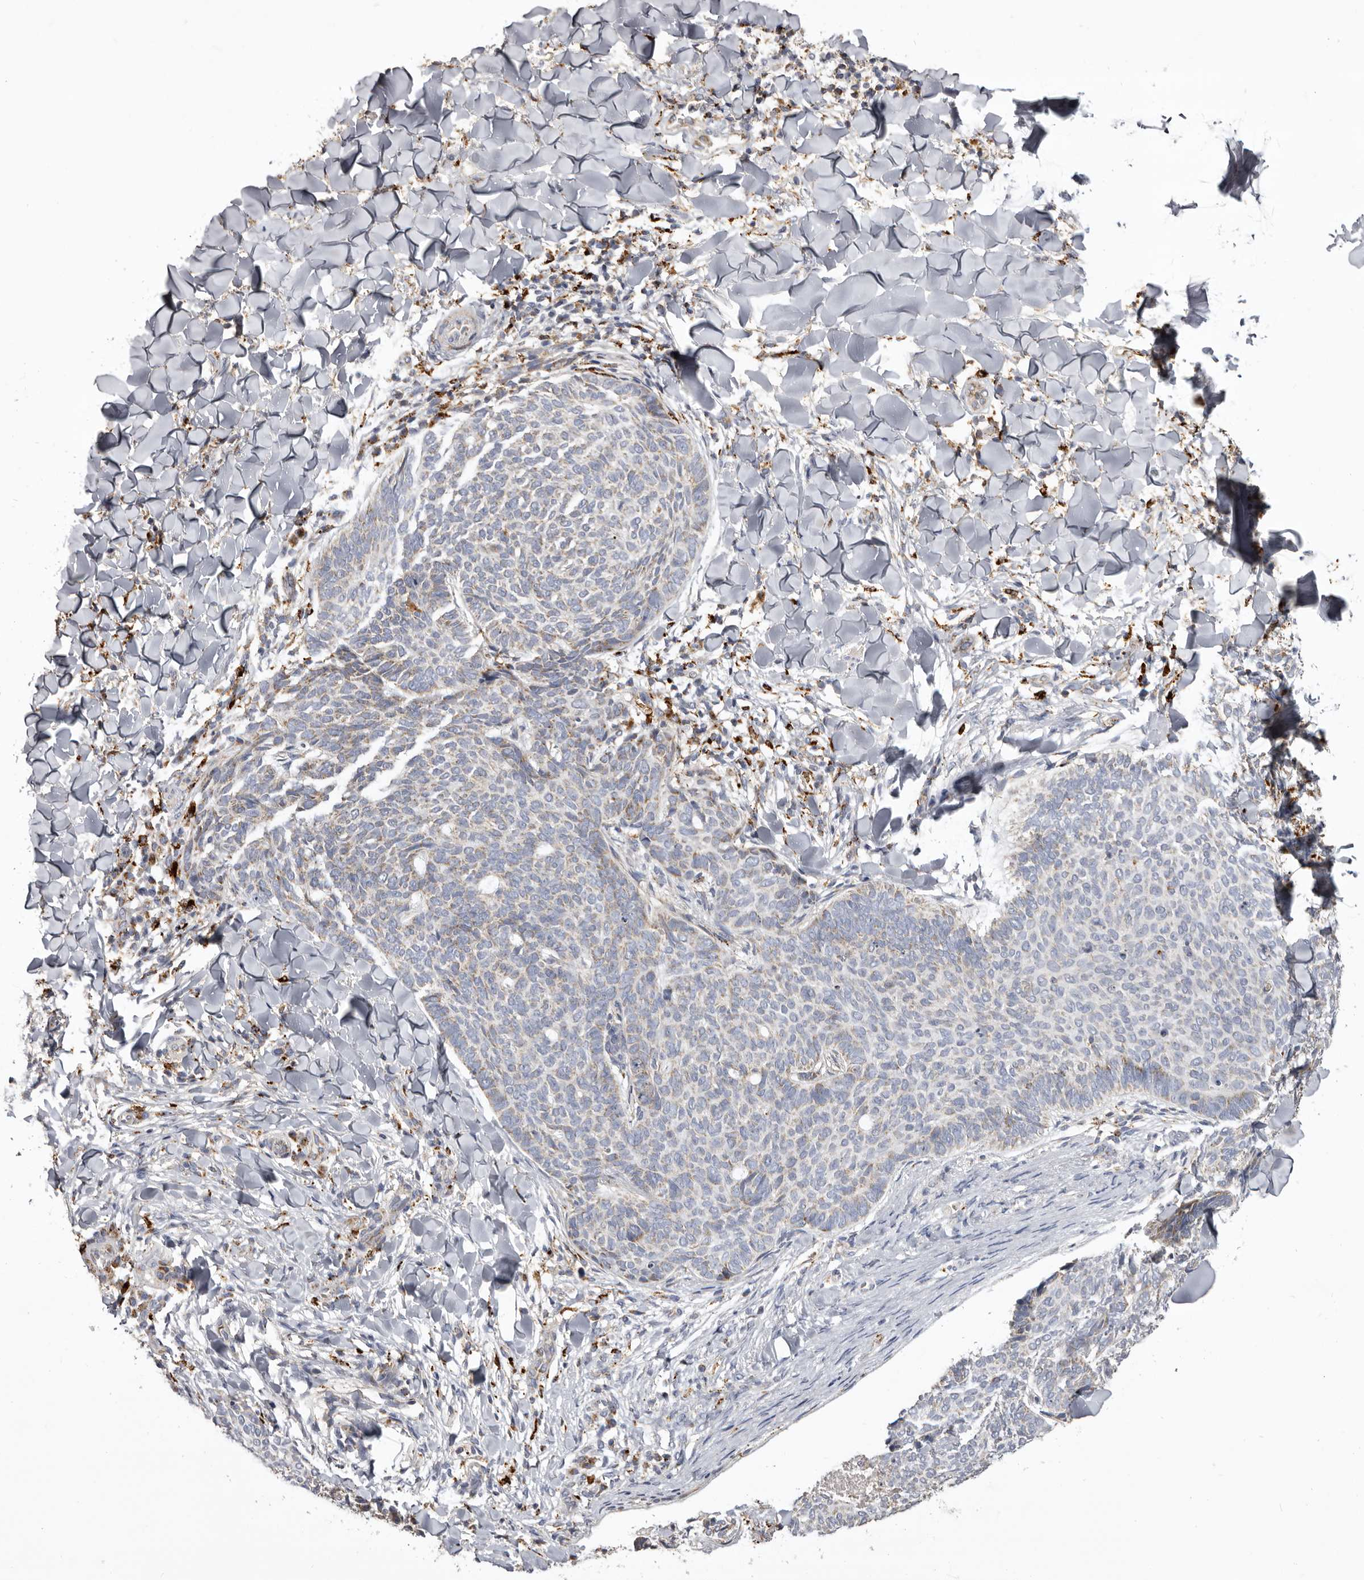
{"staining": {"intensity": "weak", "quantity": "<25%", "location": "cytoplasmic/membranous"}, "tissue": "skin cancer", "cell_type": "Tumor cells", "image_type": "cancer", "snomed": [{"axis": "morphology", "description": "Normal tissue, NOS"}, {"axis": "morphology", "description": "Basal cell carcinoma"}, {"axis": "topography", "description": "Skin"}], "caption": "Immunohistochemistry (IHC) of human skin cancer (basal cell carcinoma) displays no staining in tumor cells.", "gene": "MECR", "patient": {"sex": "male", "age": 50}}